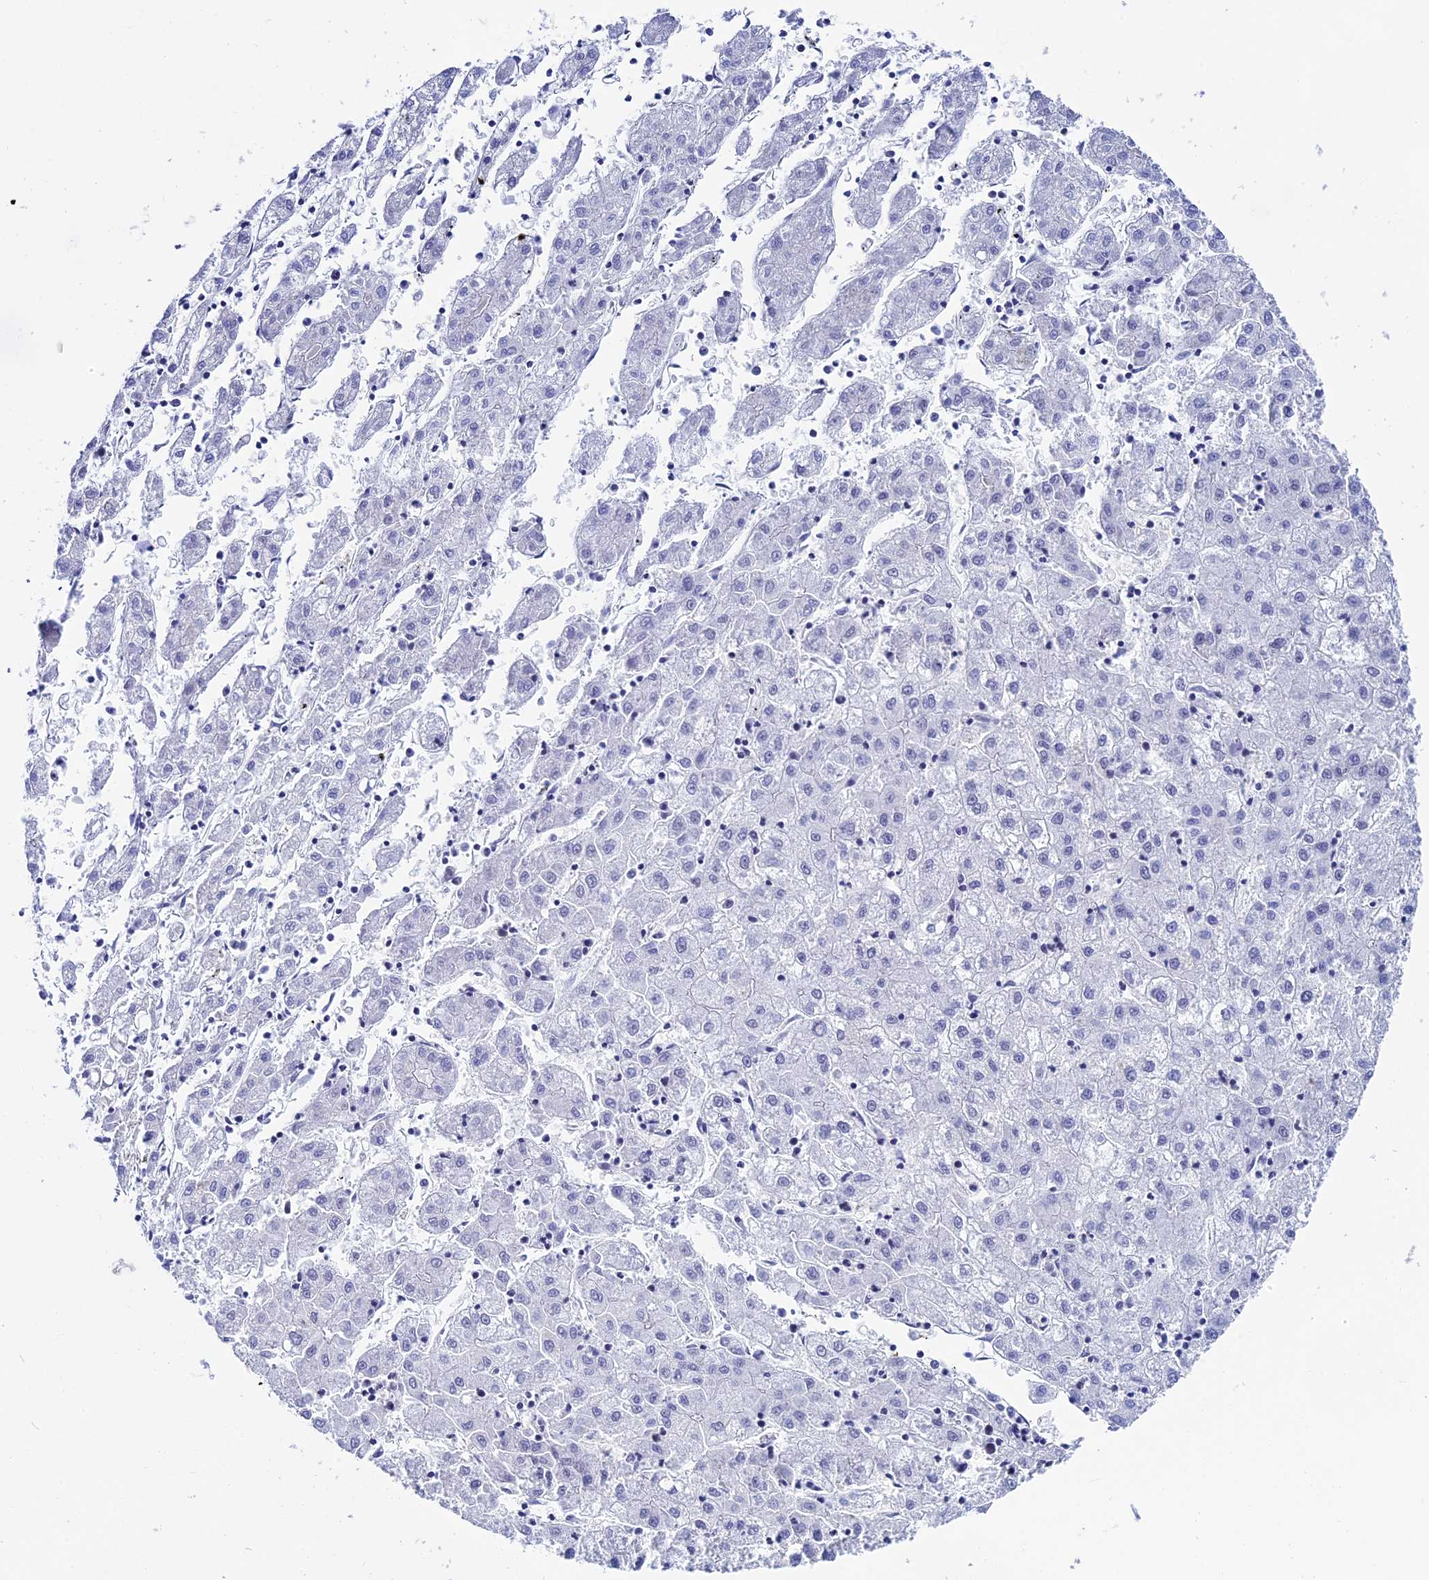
{"staining": {"intensity": "negative", "quantity": "none", "location": "none"}, "tissue": "liver cancer", "cell_type": "Tumor cells", "image_type": "cancer", "snomed": [{"axis": "morphology", "description": "Carcinoma, Hepatocellular, NOS"}, {"axis": "topography", "description": "Liver"}], "caption": "High power microscopy image of an IHC photomicrograph of liver hepatocellular carcinoma, revealing no significant staining in tumor cells.", "gene": "CD2BP2", "patient": {"sex": "male", "age": 72}}